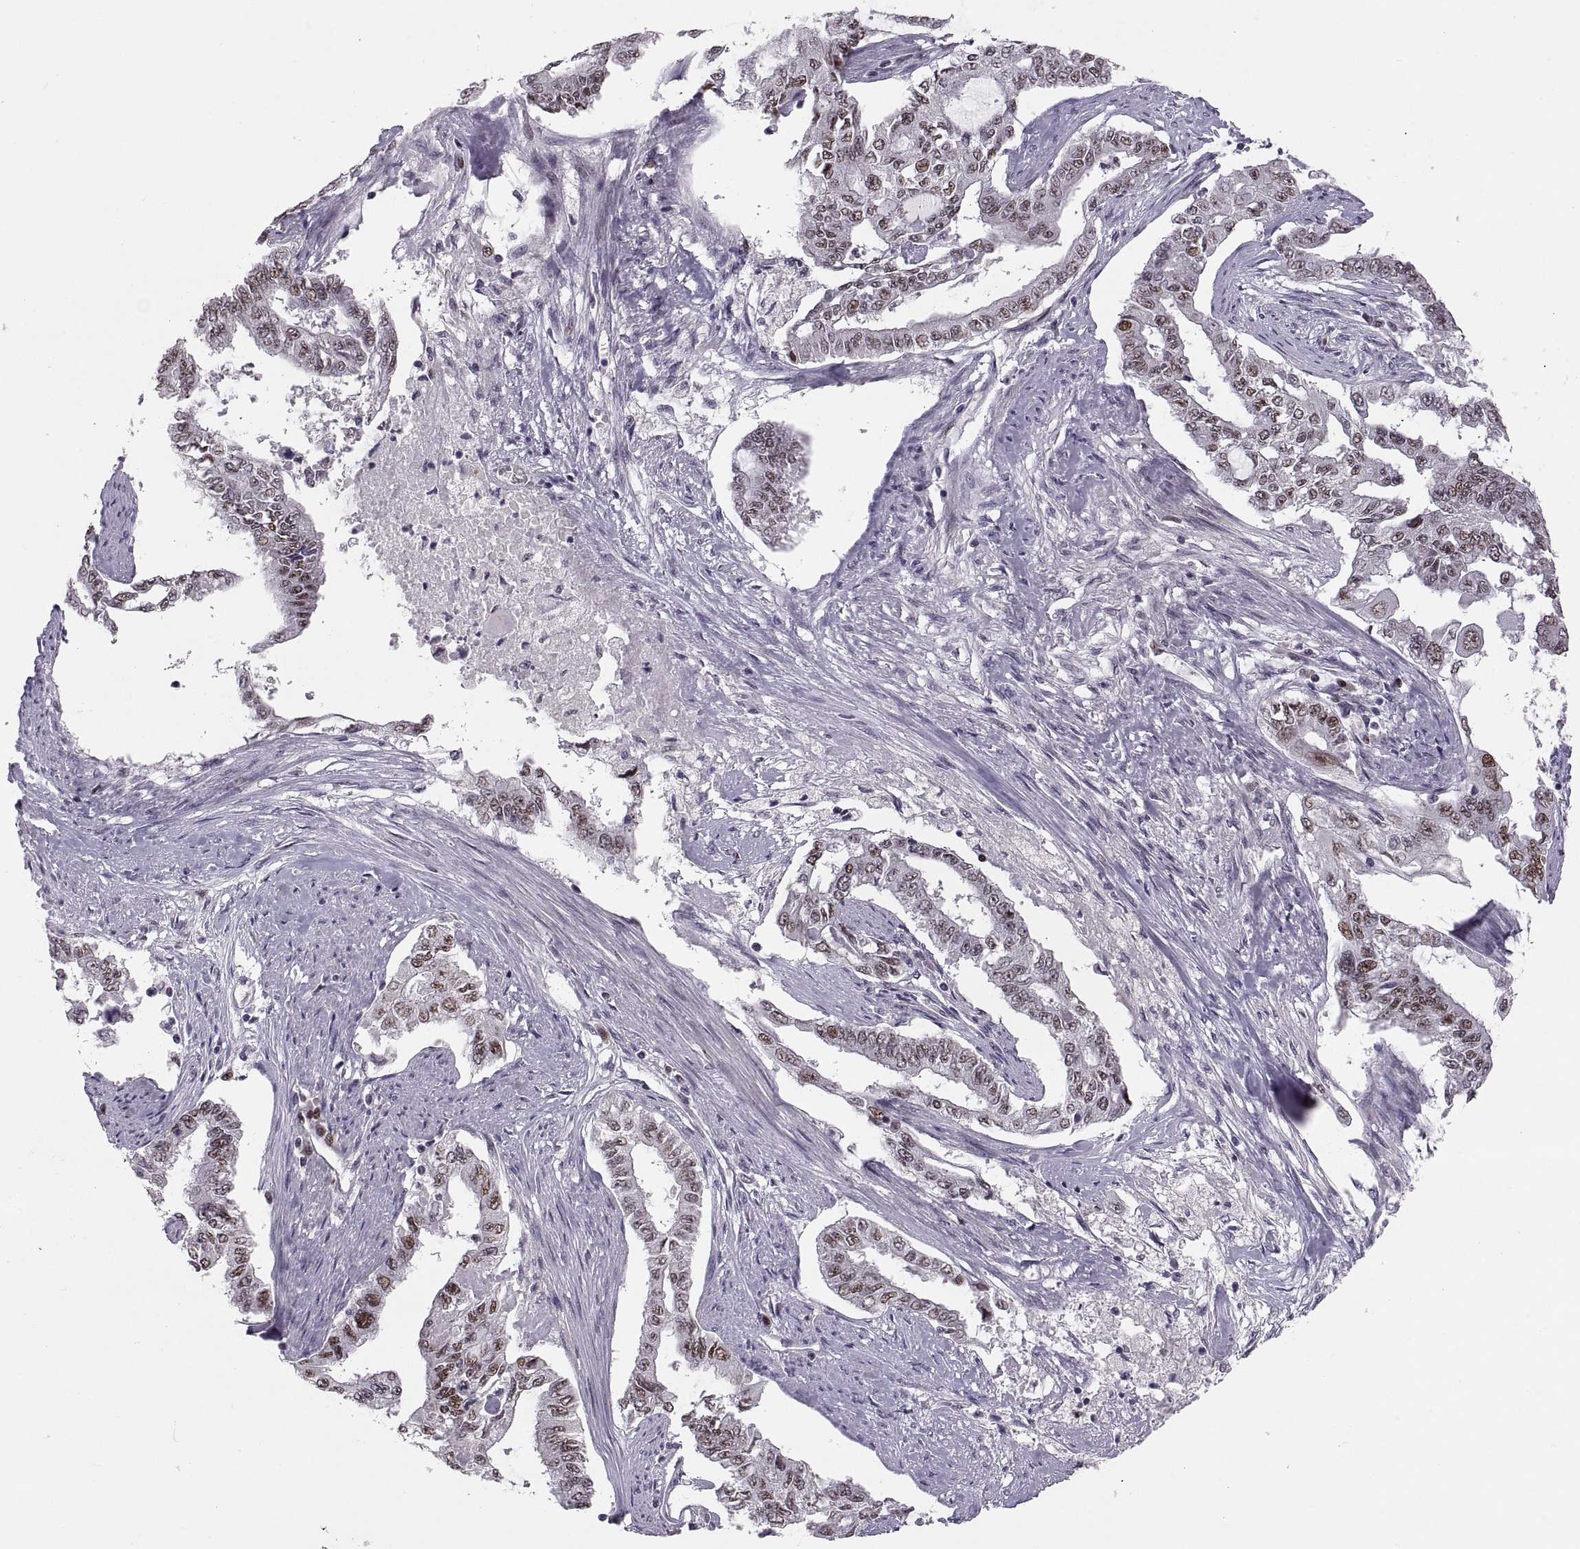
{"staining": {"intensity": "moderate", "quantity": ">75%", "location": "nuclear"}, "tissue": "endometrial cancer", "cell_type": "Tumor cells", "image_type": "cancer", "snomed": [{"axis": "morphology", "description": "Adenocarcinoma, NOS"}, {"axis": "topography", "description": "Uterus"}], "caption": "Human endometrial cancer stained with a protein marker exhibits moderate staining in tumor cells.", "gene": "SNAI1", "patient": {"sex": "female", "age": 59}}